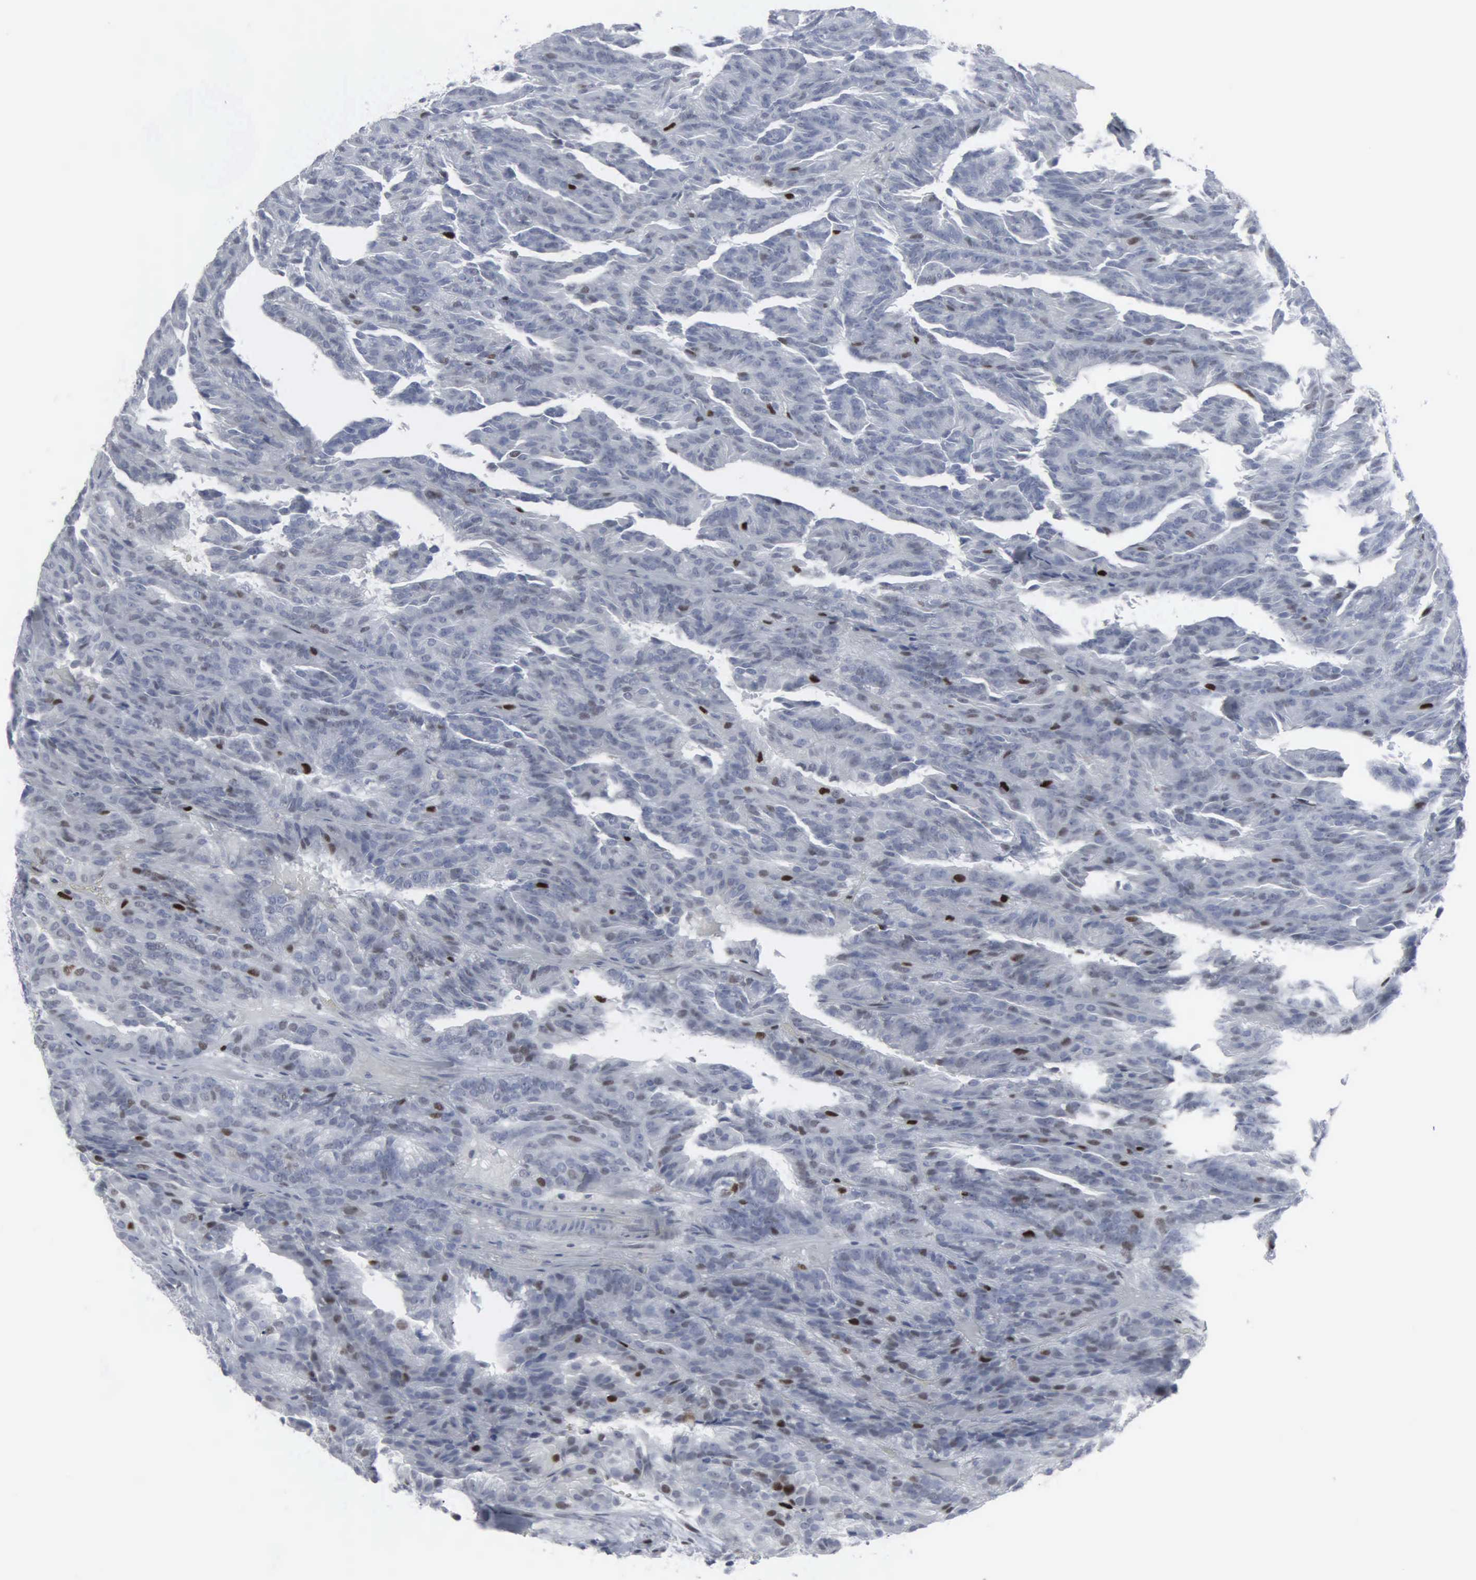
{"staining": {"intensity": "moderate", "quantity": "<25%", "location": "nuclear"}, "tissue": "renal cancer", "cell_type": "Tumor cells", "image_type": "cancer", "snomed": [{"axis": "morphology", "description": "Adenocarcinoma, NOS"}, {"axis": "topography", "description": "Kidney"}], "caption": "Brown immunohistochemical staining in adenocarcinoma (renal) shows moderate nuclear staining in approximately <25% of tumor cells. (DAB = brown stain, brightfield microscopy at high magnification).", "gene": "CCND3", "patient": {"sex": "male", "age": 46}}